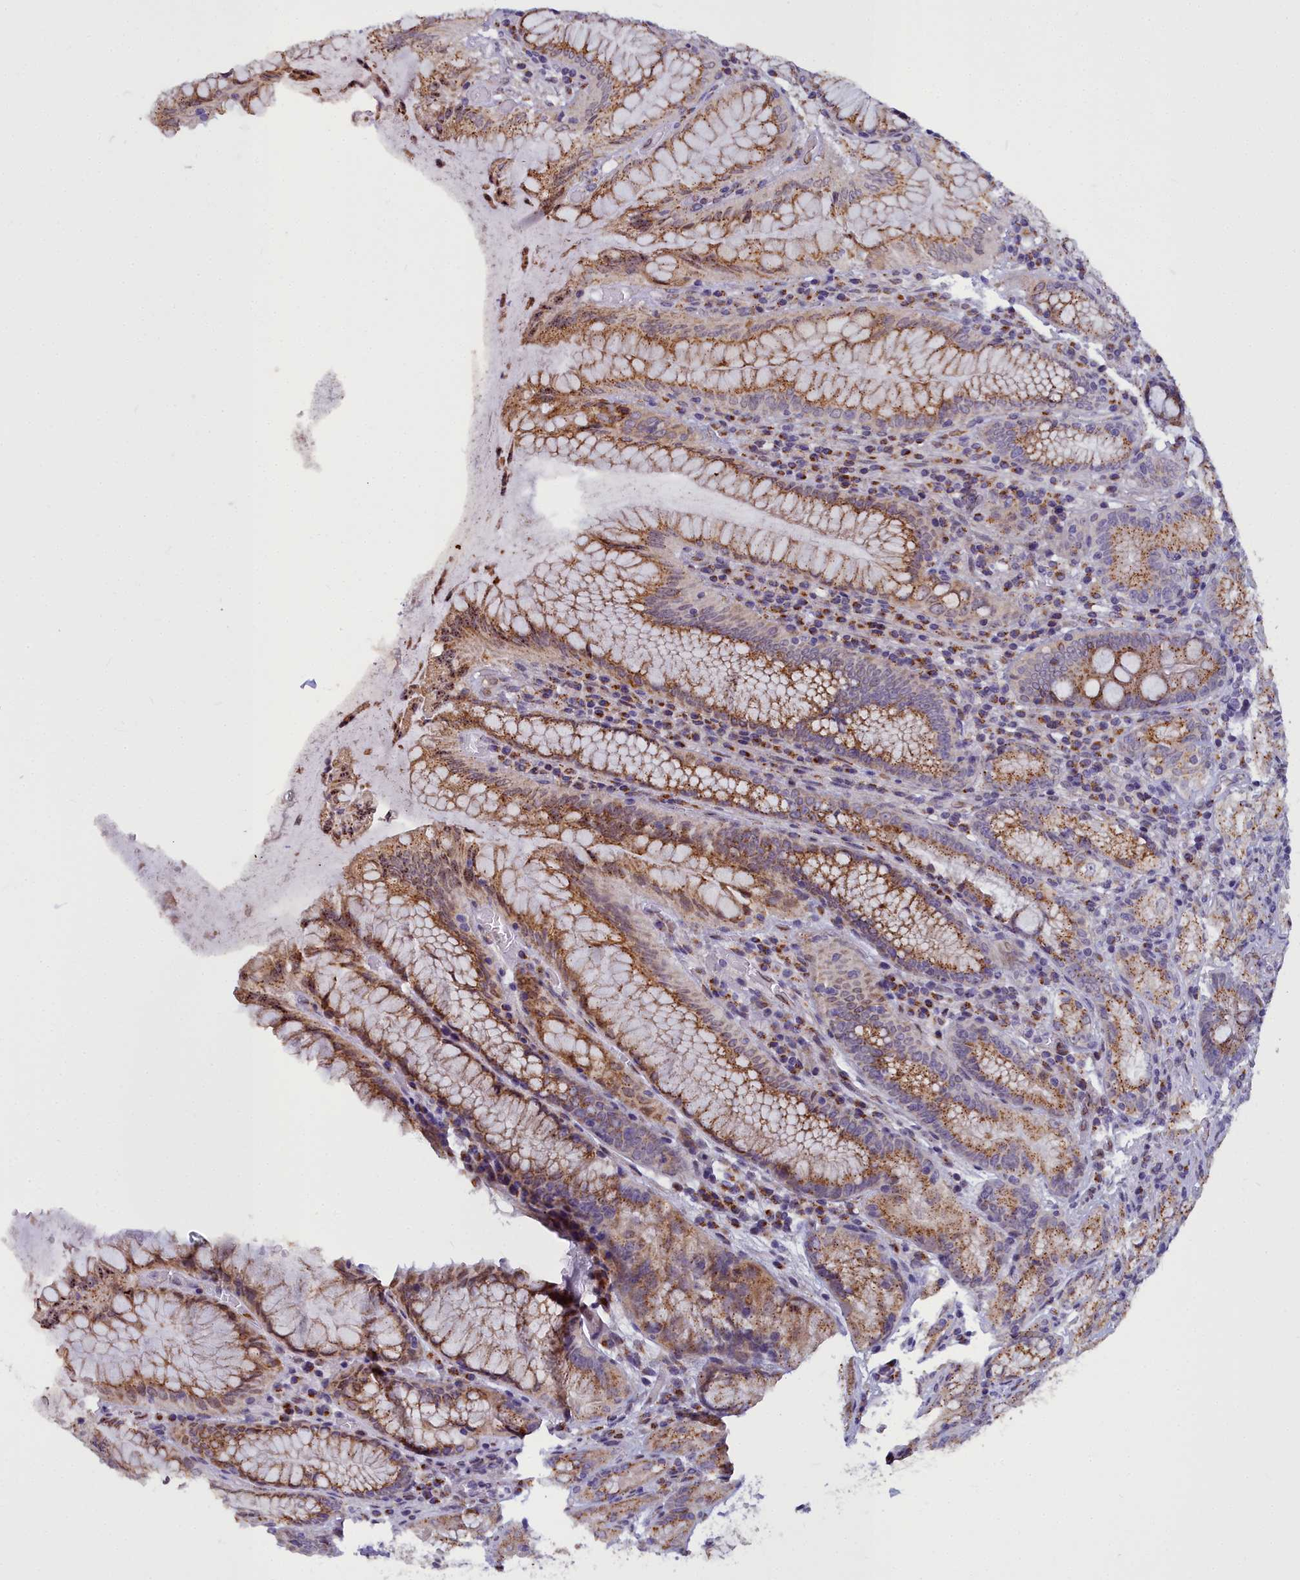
{"staining": {"intensity": "moderate", "quantity": "25%-75%", "location": "cytoplasmic/membranous"}, "tissue": "stomach", "cell_type": "Glandular cells", "image_type": "normal", "snomed": [{"axis": "morphology", "description": "Normal tissue, NOS"}, {"axis": "topography", "description": "Stomach, upper"}, {"axis": "topography", "description": "Stomach, lower"}], "caption": "Protein expression analysis of unremarkable stomach demonstrates moderate cytoplasmic/membranous positivity in about 25%-75% of glandular cells. The staining is performed using DAB (3,3'-diaminobenzidine) brown chromogen to label protein expression. The nuclei are counter-stained blue using hematoxylin.", "gene": "WDPCP", "patient": {"sex": "female", "age": 76}}